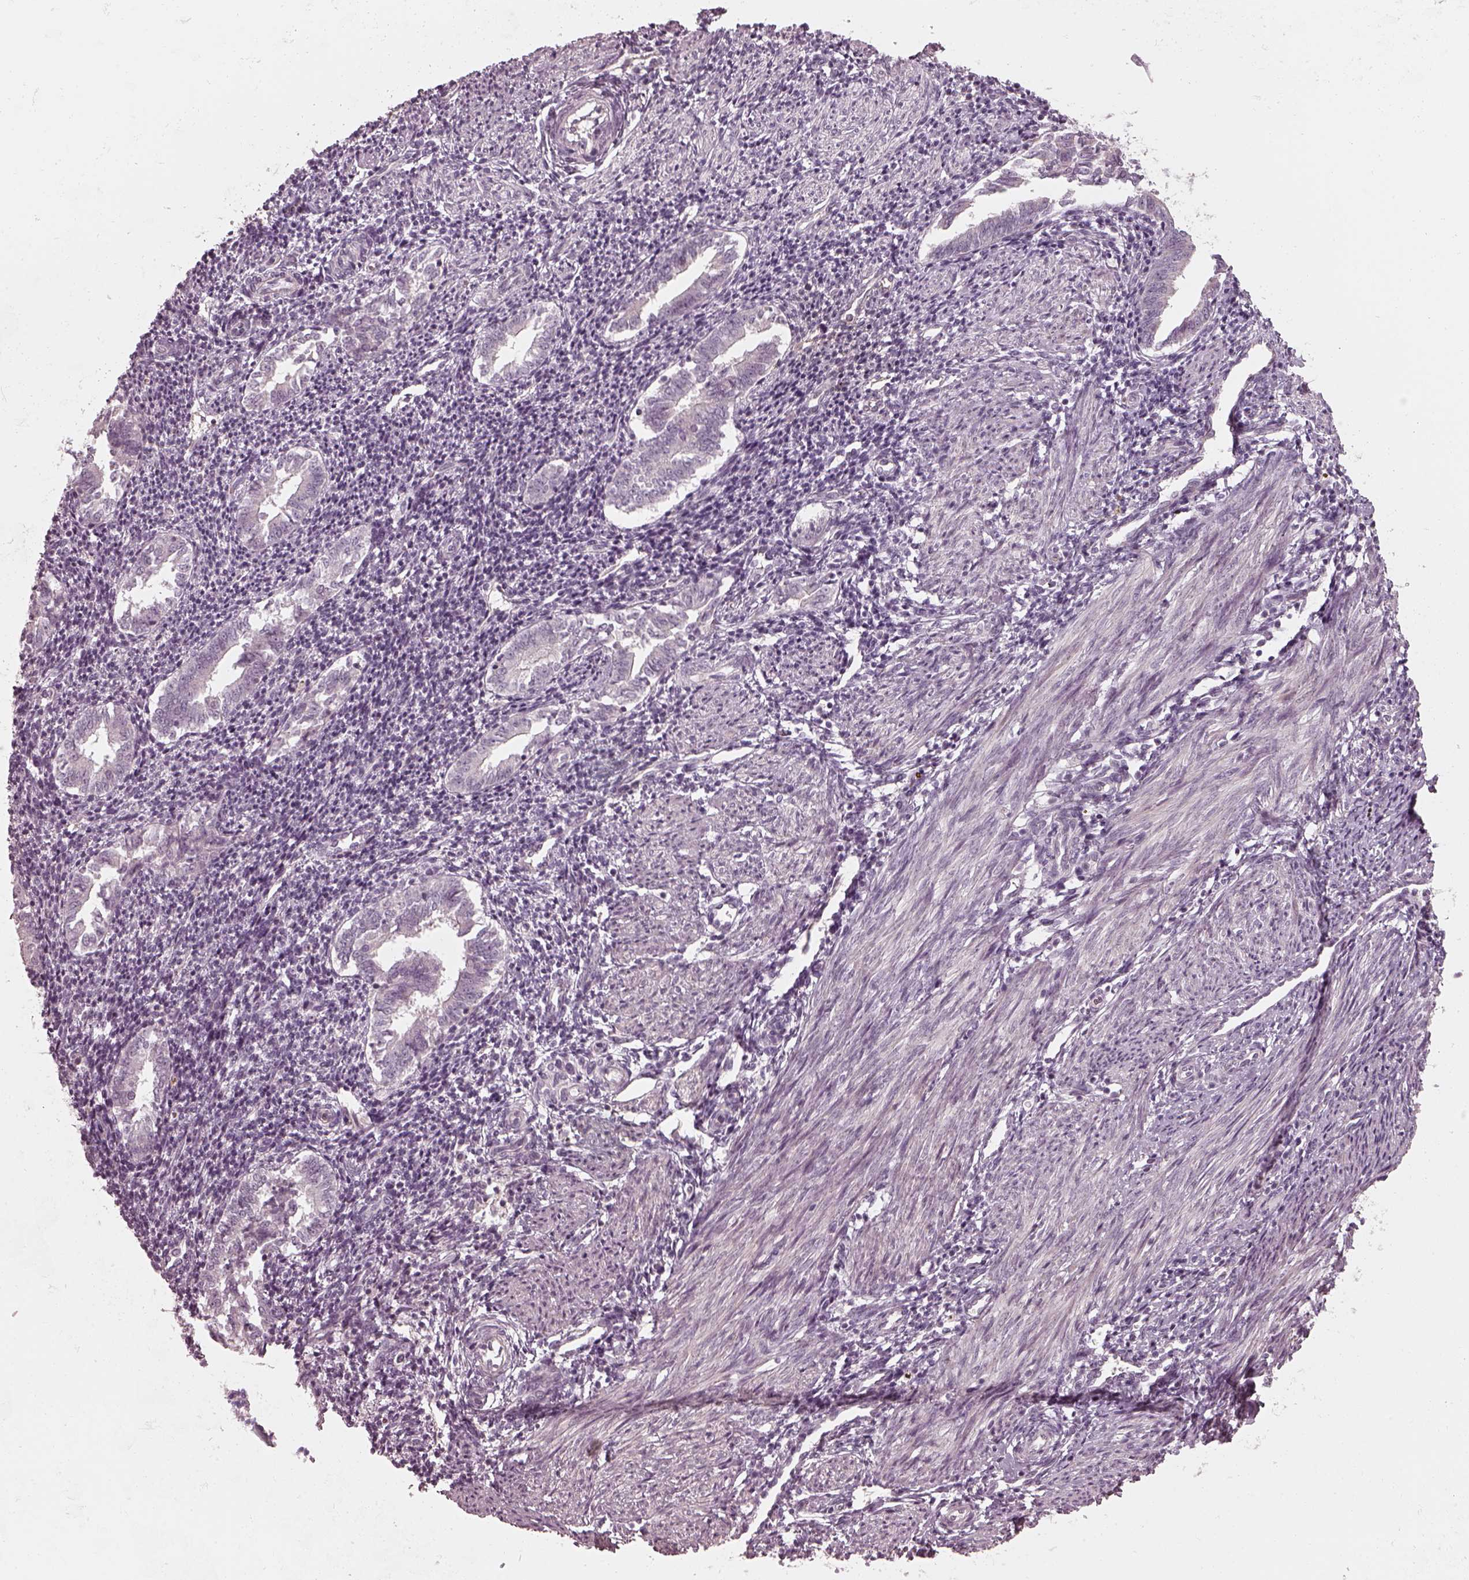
{"staining": {"intensity": "negative", "quantity": "none", "location": "none"}, "tissue": "endometrium", "cell_type": "Cells in endometrial stroma", "image_type": "normal", "snomed": [{"axis": "morphology", "description": "Normal tissue, NOS"}, {"axis": "topography", "description": "Endometrium"}], "caption": "IHC of normal human endometrium displays no expression in cells in endometrial stroma.", "gene": "CHIT1", "patient": {"sex": "female", "age": 25}}